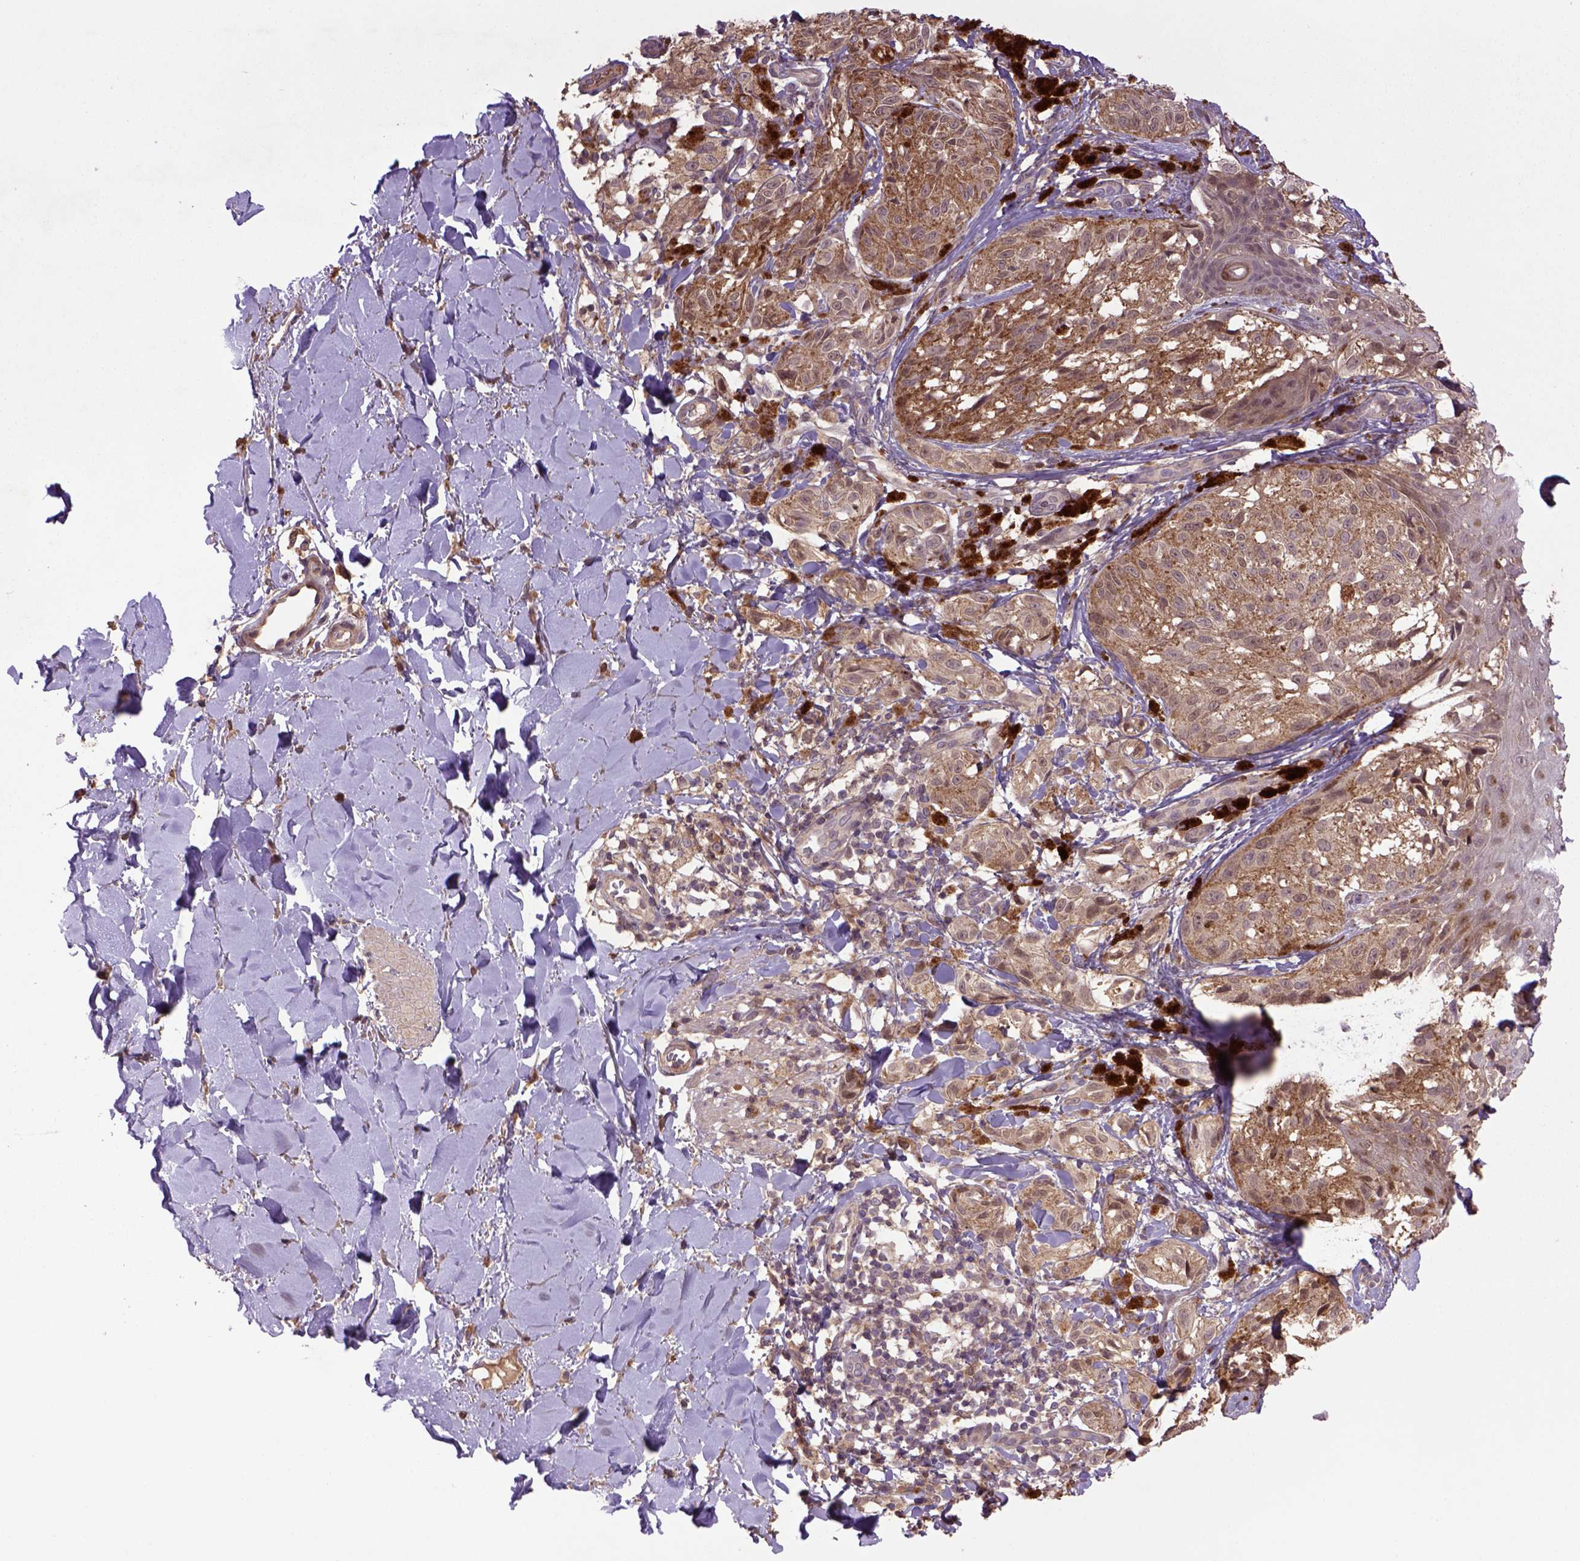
{"staining": {"intensity": "moderate", "quantity": ">75%", "location": "cytoplasmic/membranous"}, "tissue": "melanoma", "cell_type": "Tumor cells", "image_type": "cancer", "snomed": [{"axis": "morphology", "description": "Malignant melanoma, NOS"}, {"axis": "topography", "description": "Skin"}], "caption": "About >75% of tumor cells in malignant melanoma show moderate cytoplasmic/membranous protein expression as visualized by brown immunohistochemical staining.", "gene": "HSPBP1", "patient": {"sex": "male", "age": 36}}